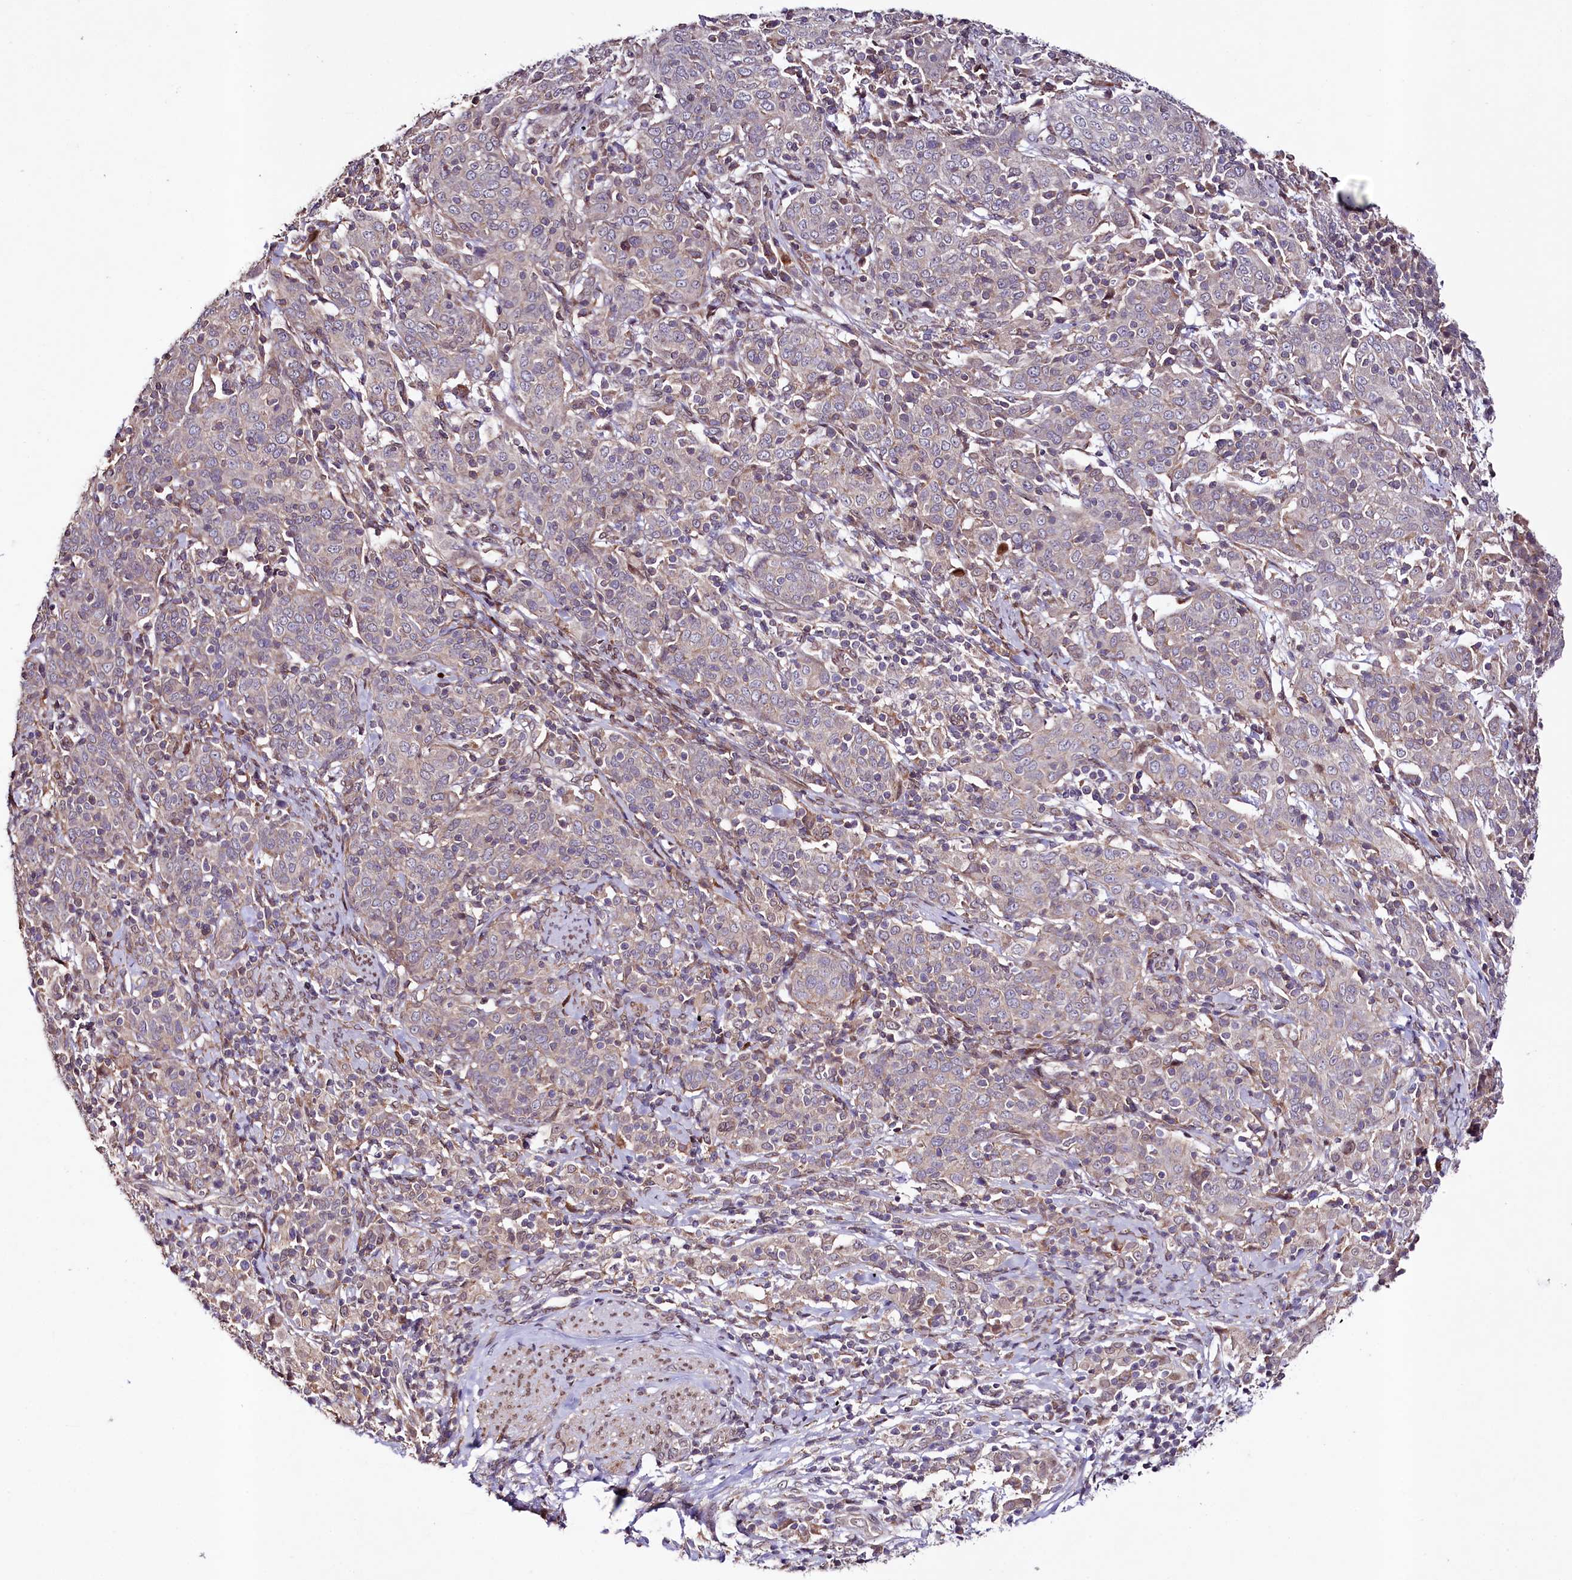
{"staining": {"intensity": "negative", "quantity": "none", "location": "none"}, "tissue": "cervical cancer", "cell_type": "Tumor cells", "image_type": "cancer", "snomed": [{"axis": "morphology", "description": "Squamous cell carcinoma, NOS"}, {"axis": "topography", "description": "Cervix"}], "caption": "Cervical squamous cell carcinoma was stained to show a protein in brown. There is no significant staining in tumor cells.", "gene": "ZNF226", "patient": {"sex": "female", "age": 67}}